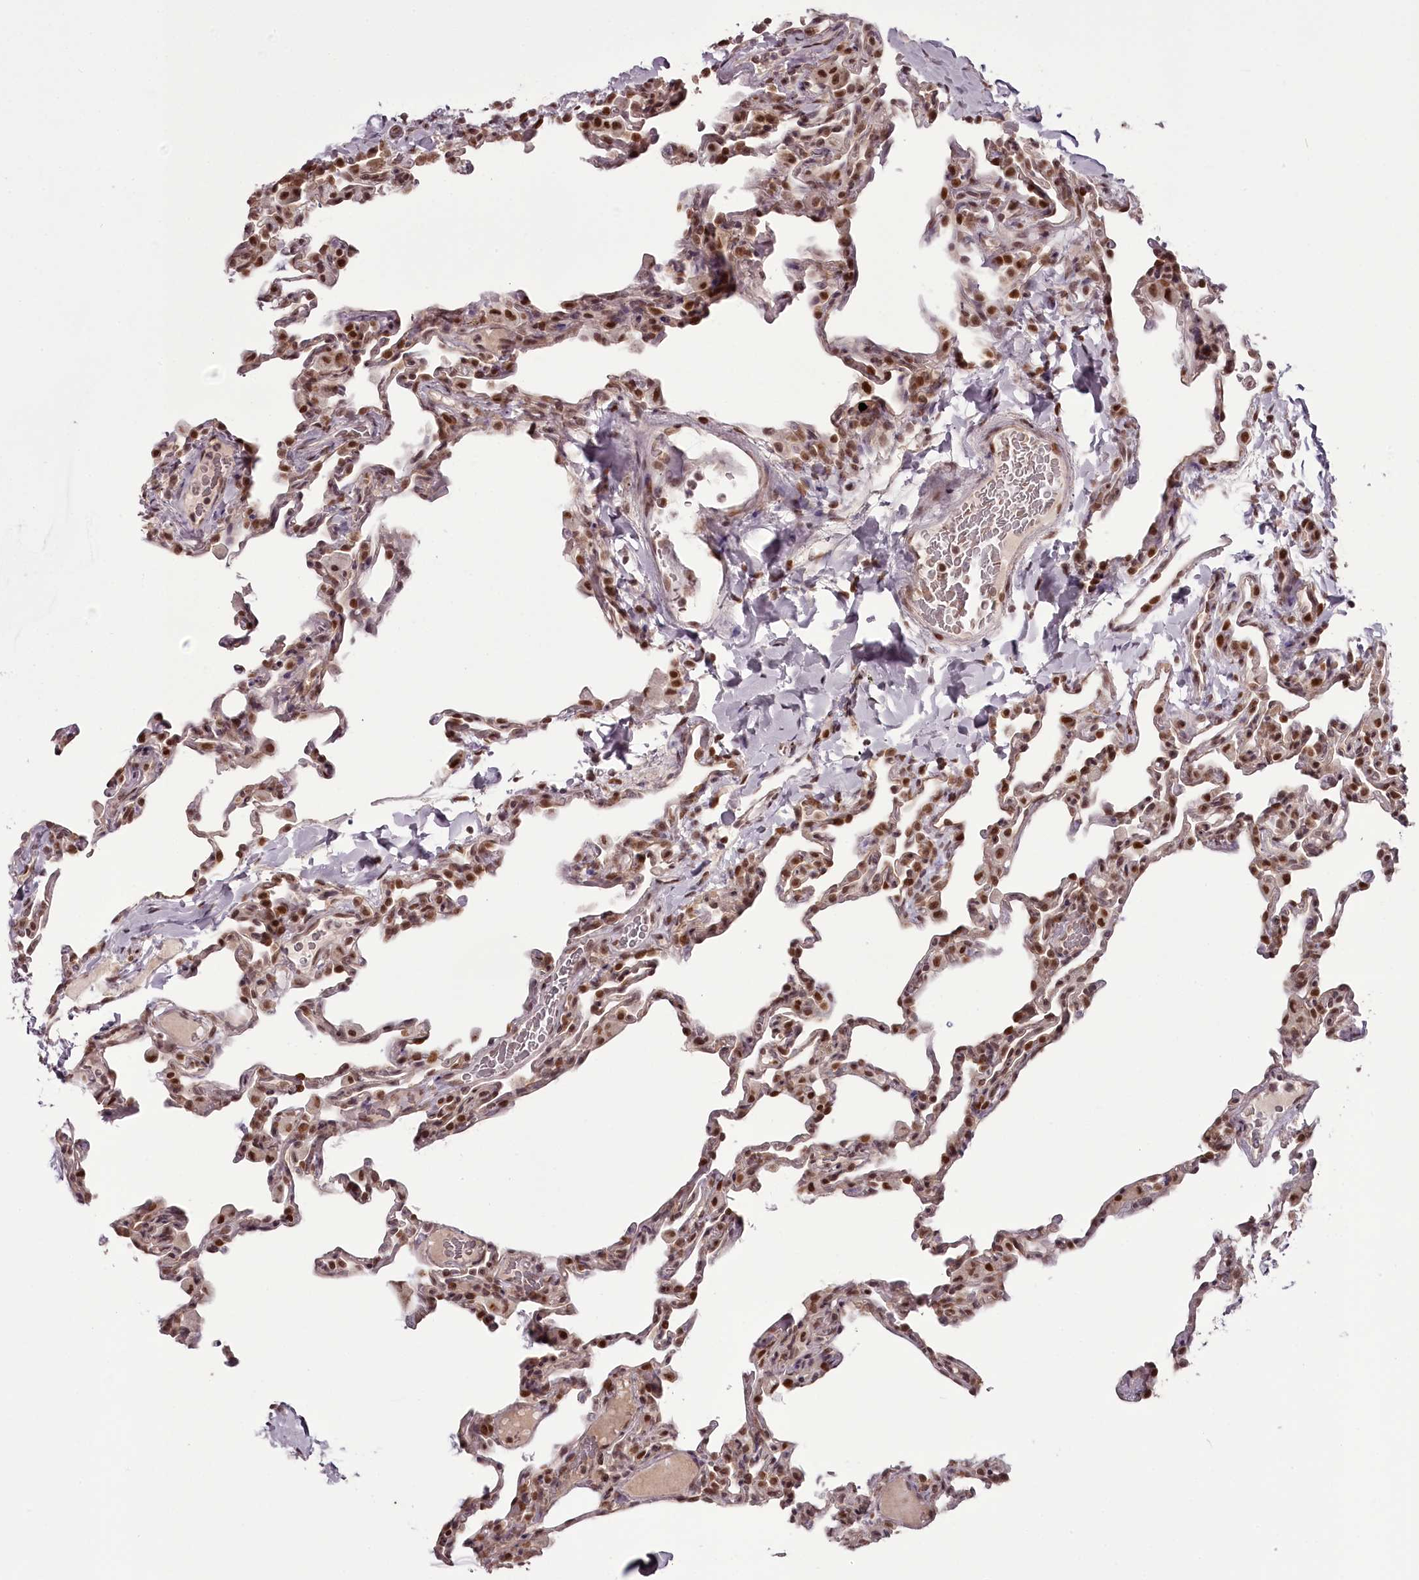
{"staining": {"intensity": "moderate", "quantity": "25%-75%", "location": "nuclear"}, "tissue": "lung", "cell_type": "Alveolar cells", "image_type": "normal", "snomed": [{"axis": "morphology", "description": "Normal tissue, NOS"}, {"axis": "topography", "description": "Lung"}], "caption": "Immunohistochemistry histopathology image of normal lung: human lung stained using immunohistochemistry (IHC) demonstrates medium levels of moderate protein expression localized specifically in the nuclear of alveolar cells, appearing as a nuclear brown color.", "gene": "THYN1", "patient": {"sex": "male", "age": 20}}